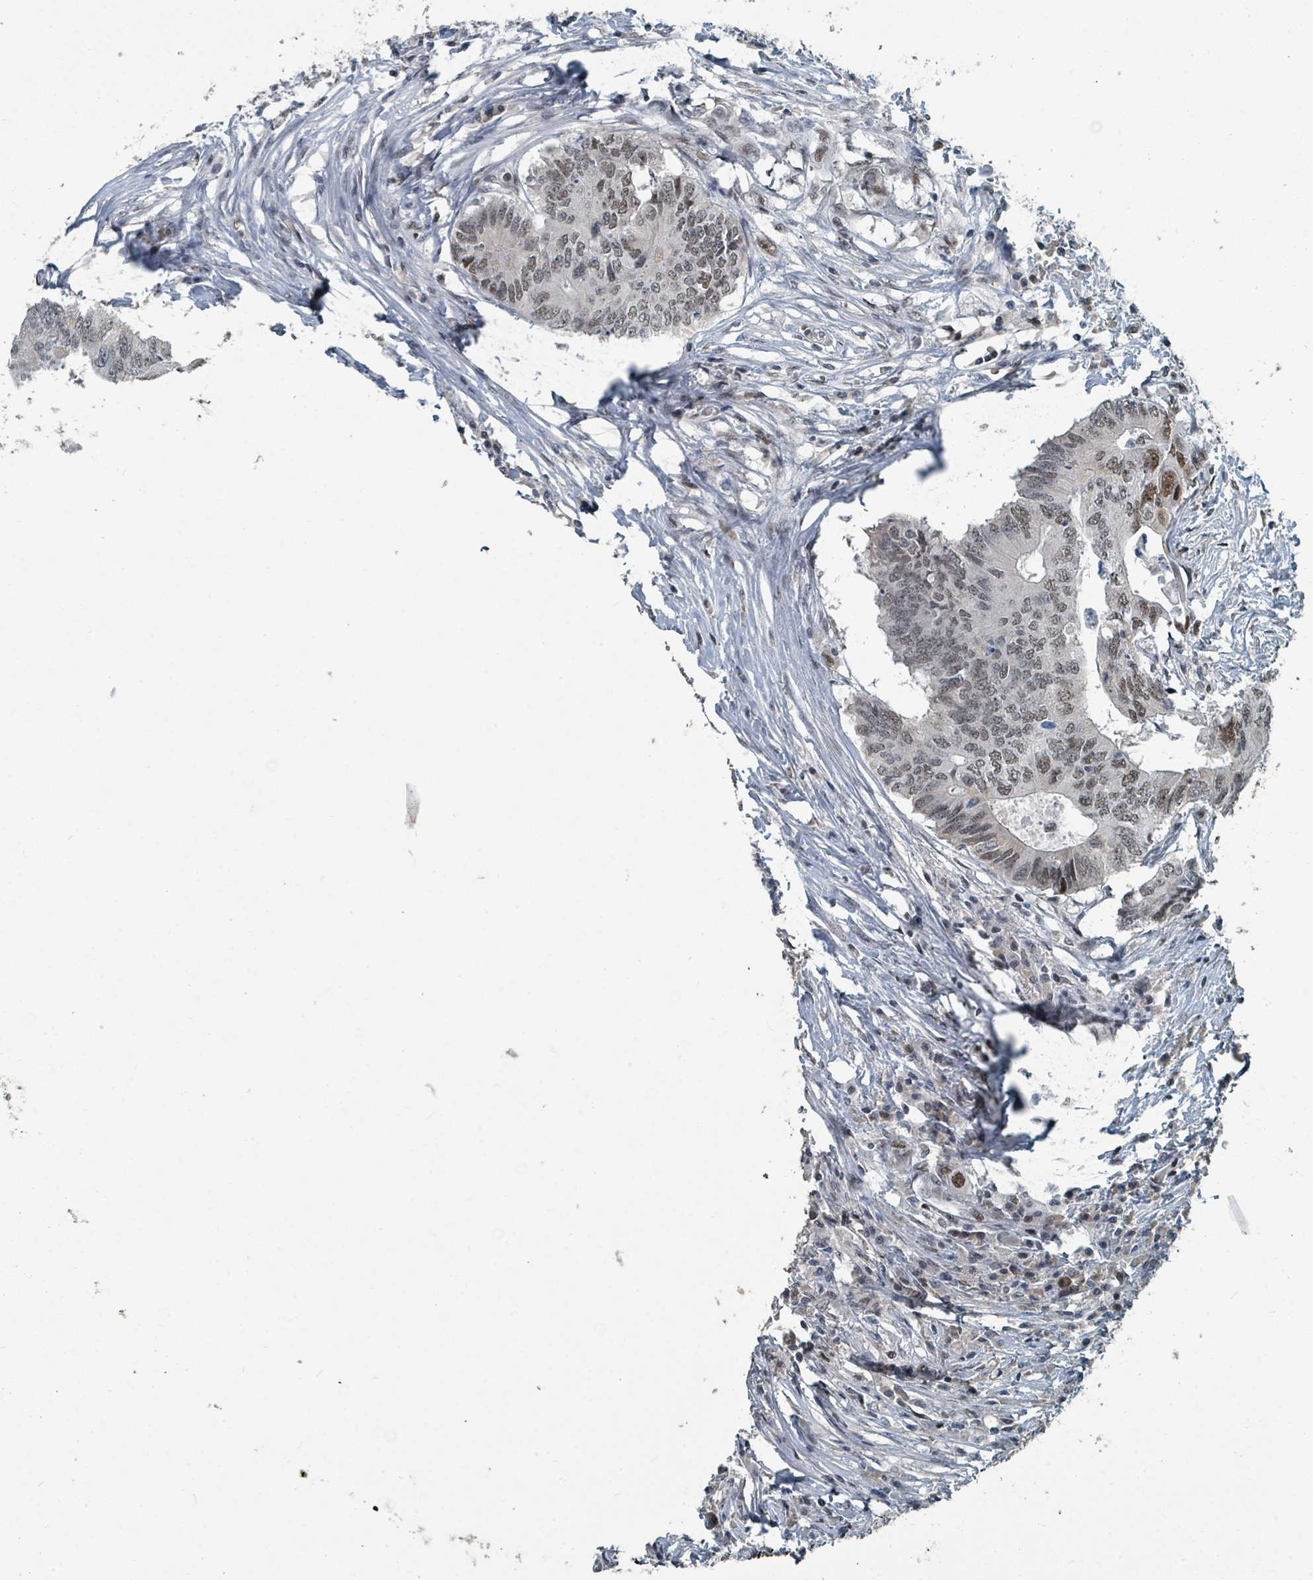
{"staining": {"intensity": "weak", "quantity": ">75%", "location": "nuclear"}, "tissue": "colorectal cancer", "cell_type": "Tumor cells", "image_type": "cancer", "snomed": [{"axis": "morphology", "description": "Adenocarcinoma, NOS"}, {"axis": "topography", "description": "Colon"}], "caption": "Human adenocarcinoma (colorectal) stained for a protein (brown) reveals weak nuclear positive staining in approximately >75% of tumor cells.", "gene": "UCK1", "patient": {"sex": "male", "age": 71}}